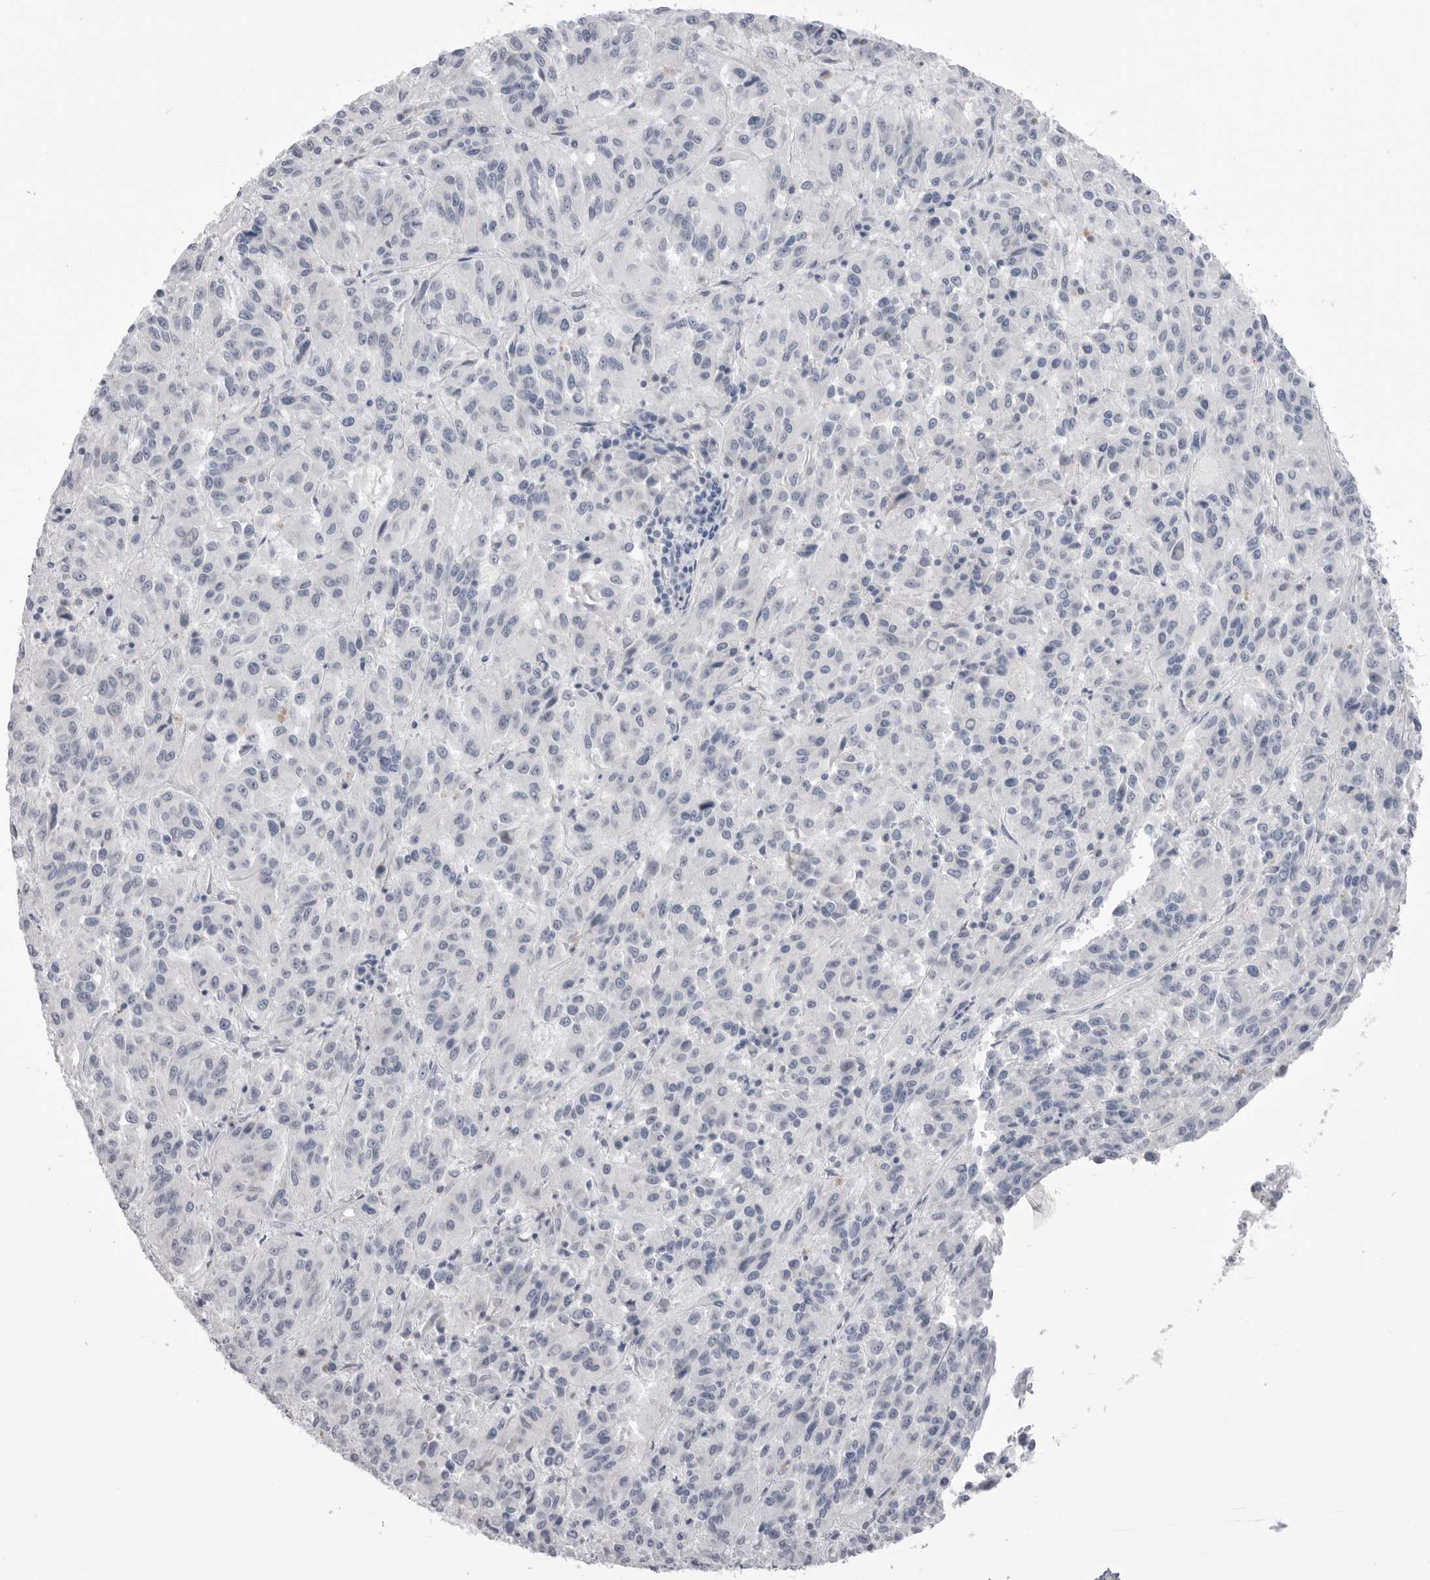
{"staining": {"intensity": "negative", "quantity": "none", "location": "none"}, "tissue": "melanoma", "cell_type": "Tumor cells", "image_type": "cancer", "snomed": [{"axis": "morphology", "description": "Malignant melanoma, Metastatic site"}, {"axis": "topography", "description": "Lung"}], "caption": "This is an immunohistochemistry (IHC) histopathology image of human malignant melanoma (metastatic site). There is no positivity in tumor cells.", "gene": "CPB1", "patient": {"sex": "male", "age": 64}}